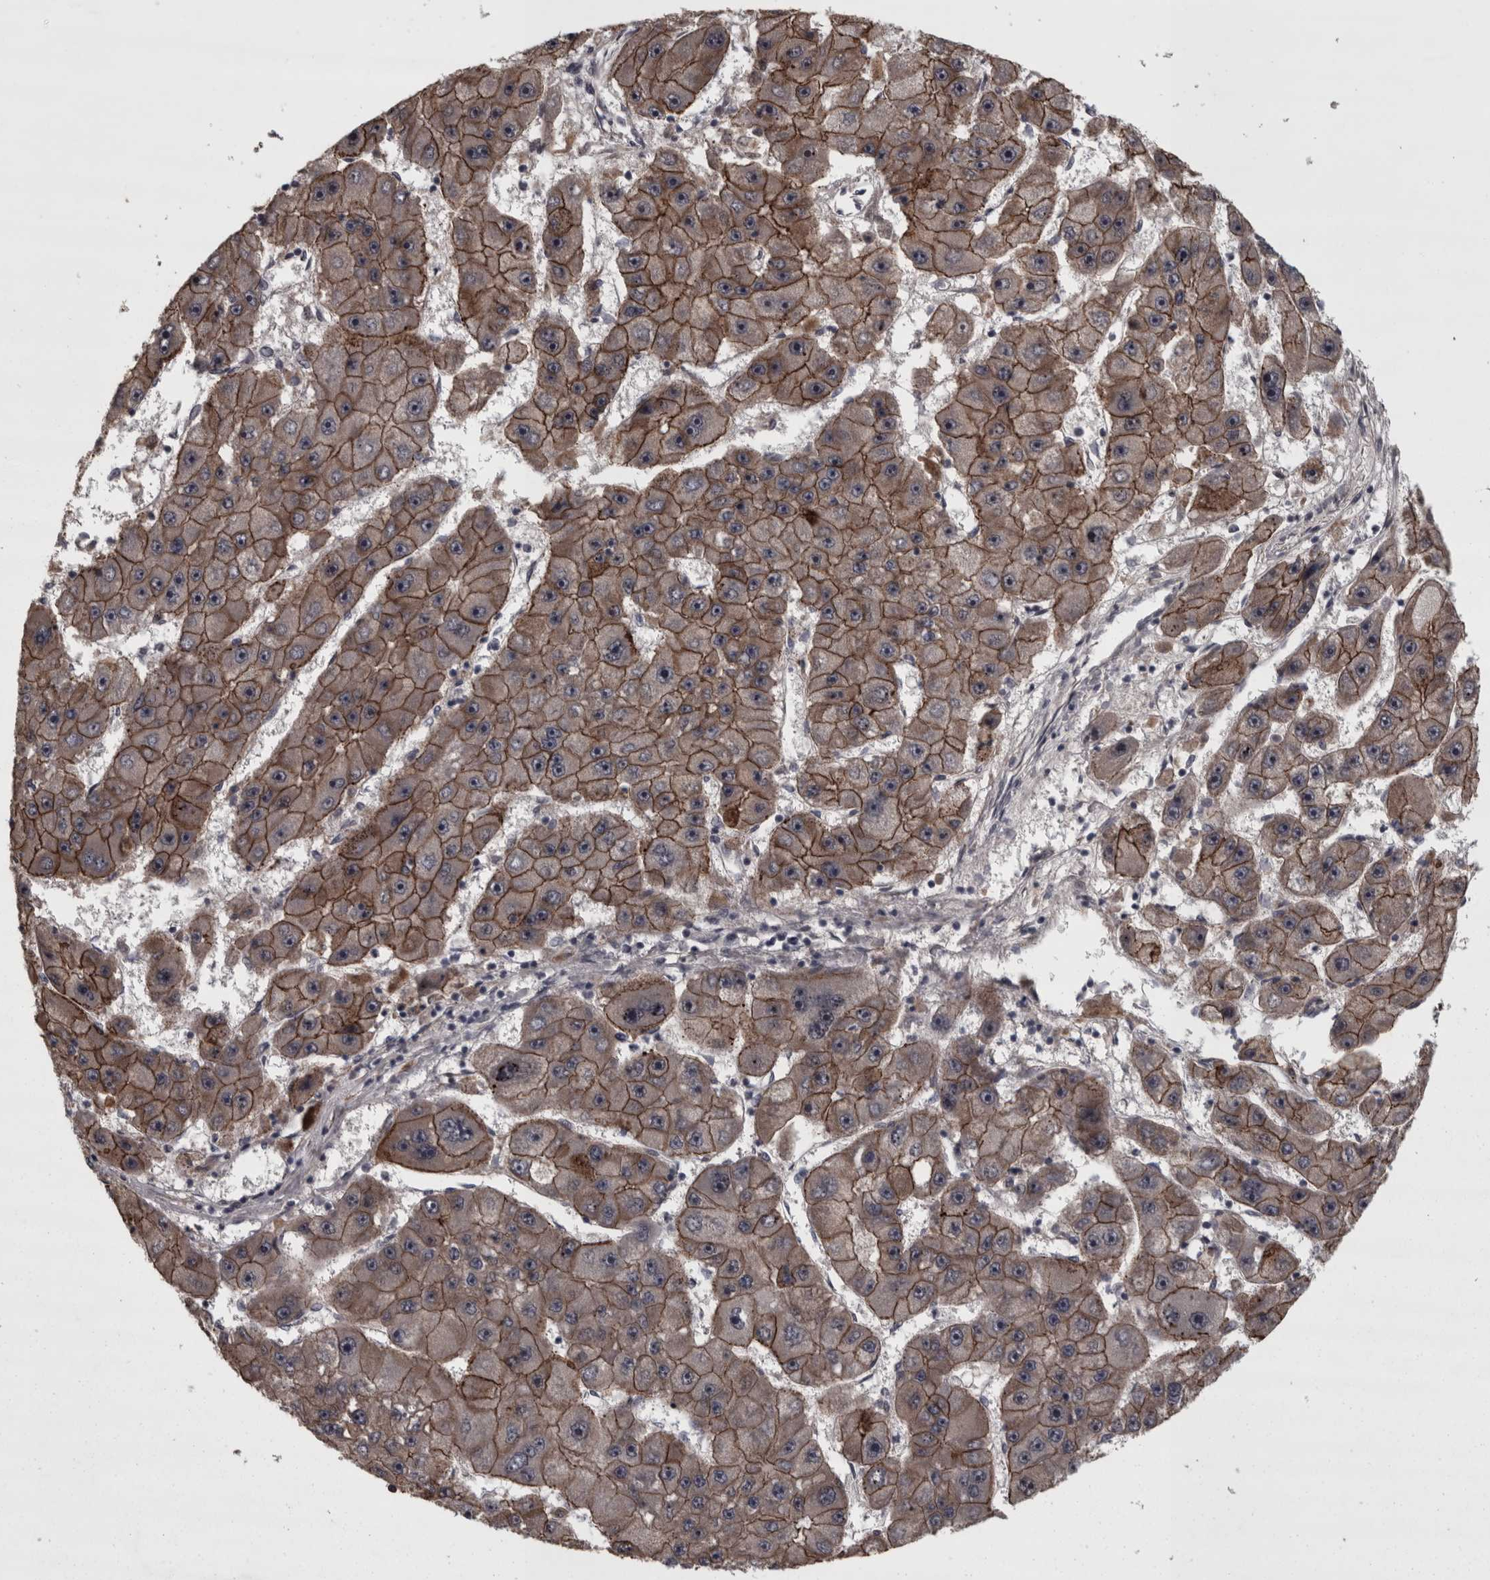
{"staining": {"intensity": "moderate", "quantity": ">75%", "location": "cytoplasmic/membranous"}, "tissue": "liver cancer", "cell_type": "Tumor cells", "image_type": "cancer", "snomed": [{"axis": "morphology", "description": "Carcinoma, Hepatocellular, NOS"}, {"axis": "topography", "description": "Liver"}], "caption": "Immunohistochemical staining of liver hepatocellular carcinoma displays moderate cytoplasmic/membranous protein expression in about >75% of tumor cells.", "gene": "PCDH17", "patient": {"sex": "female", "age": 61}}